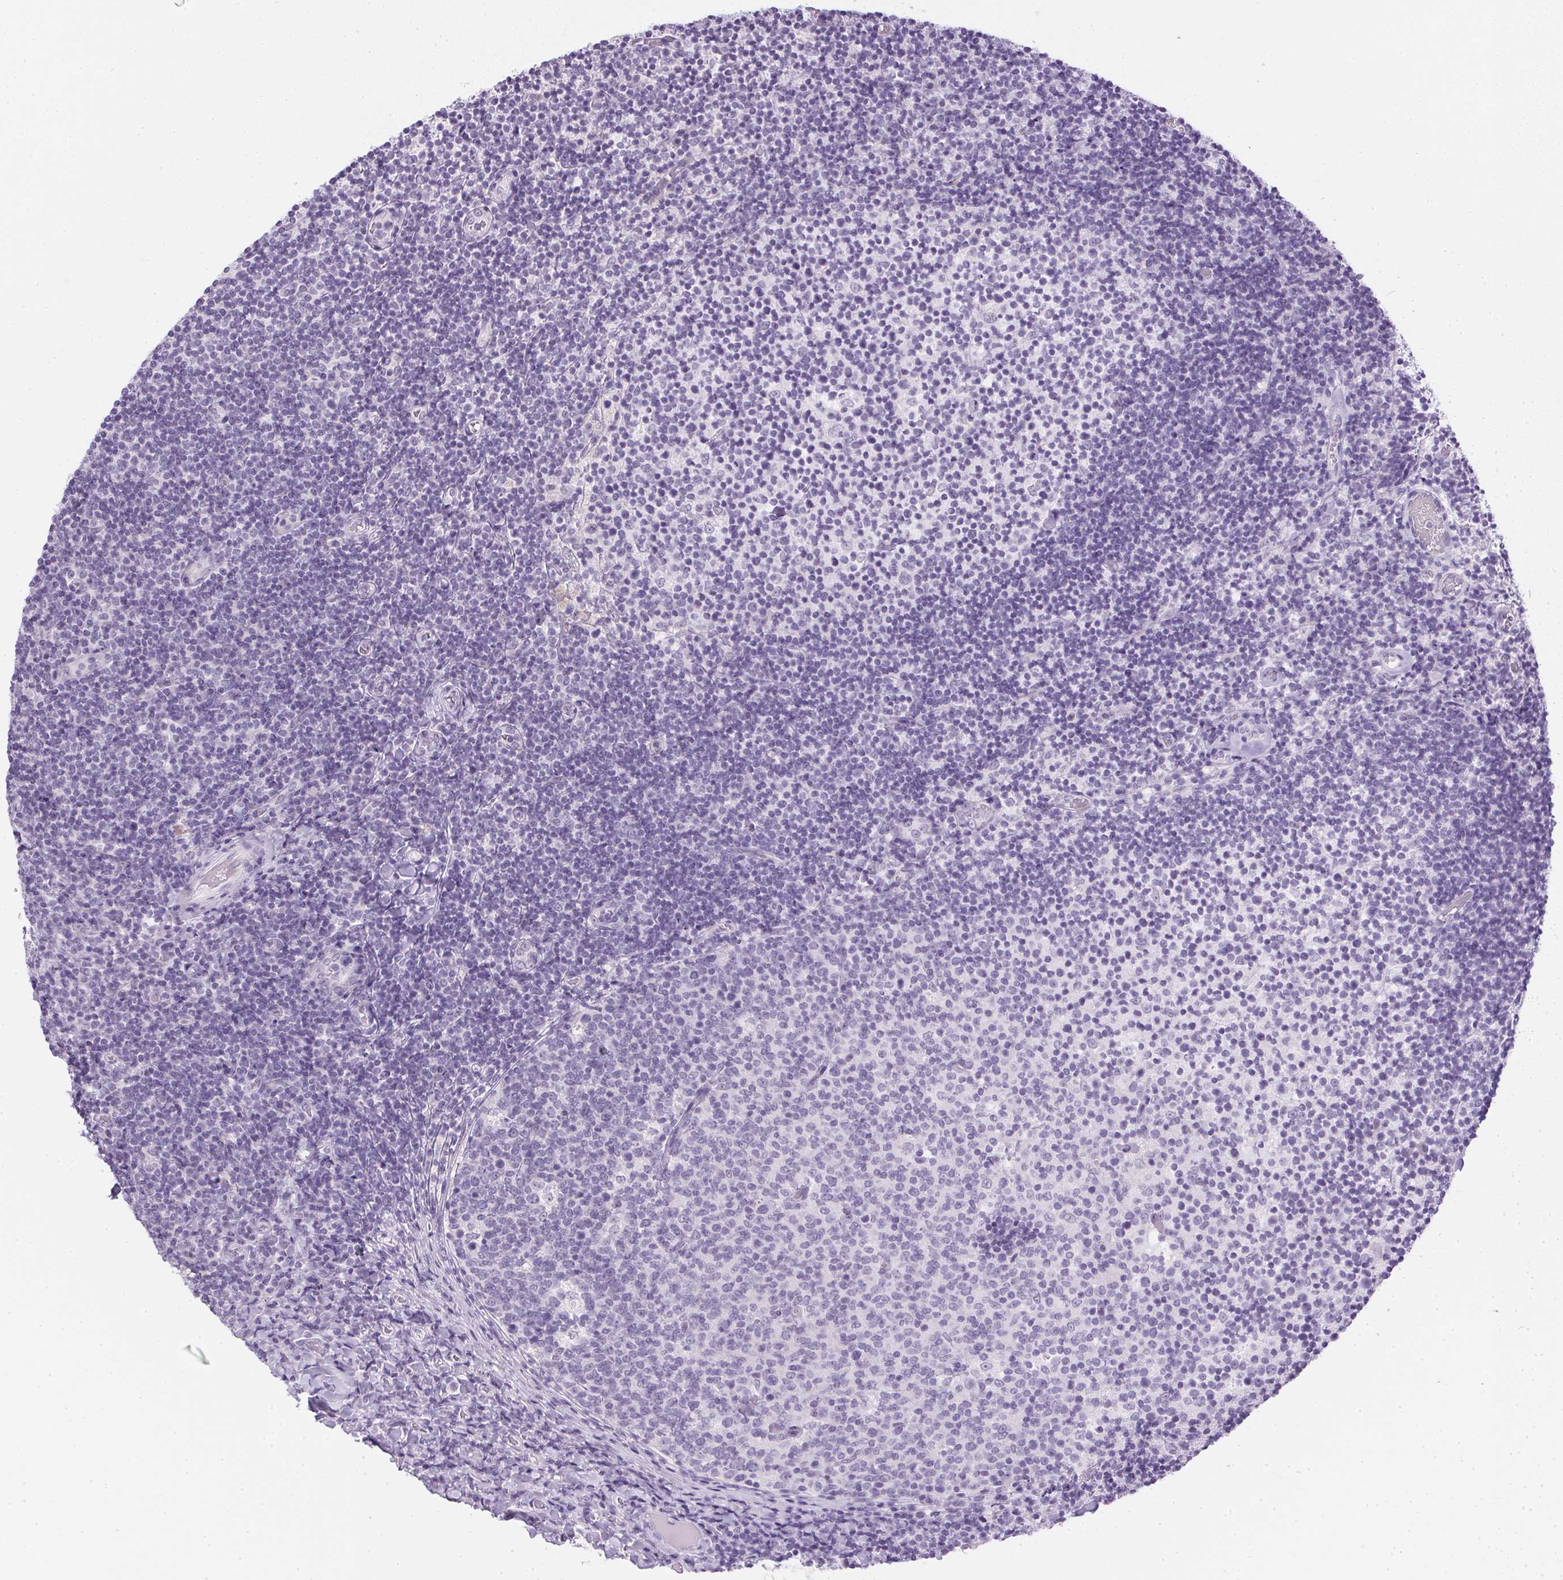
{"staining": {"intensity": "negative", "quantity": "none", "location": "none"}, "tissue": "tonsil", "cell_type": "Germinal center cells", "image_type": "normal", "snomed": [{"axis": "morphology", "description": "Normal tissue, NOS"}, {"axis": "topography", "description": "Tonsil"}], "caption": "Immunohistochemistry (IHC) of normal tonsil exhibits no expression in germinal center cells.", "gene": "PRL", "patient": {"sex": "female", "age": 10}}